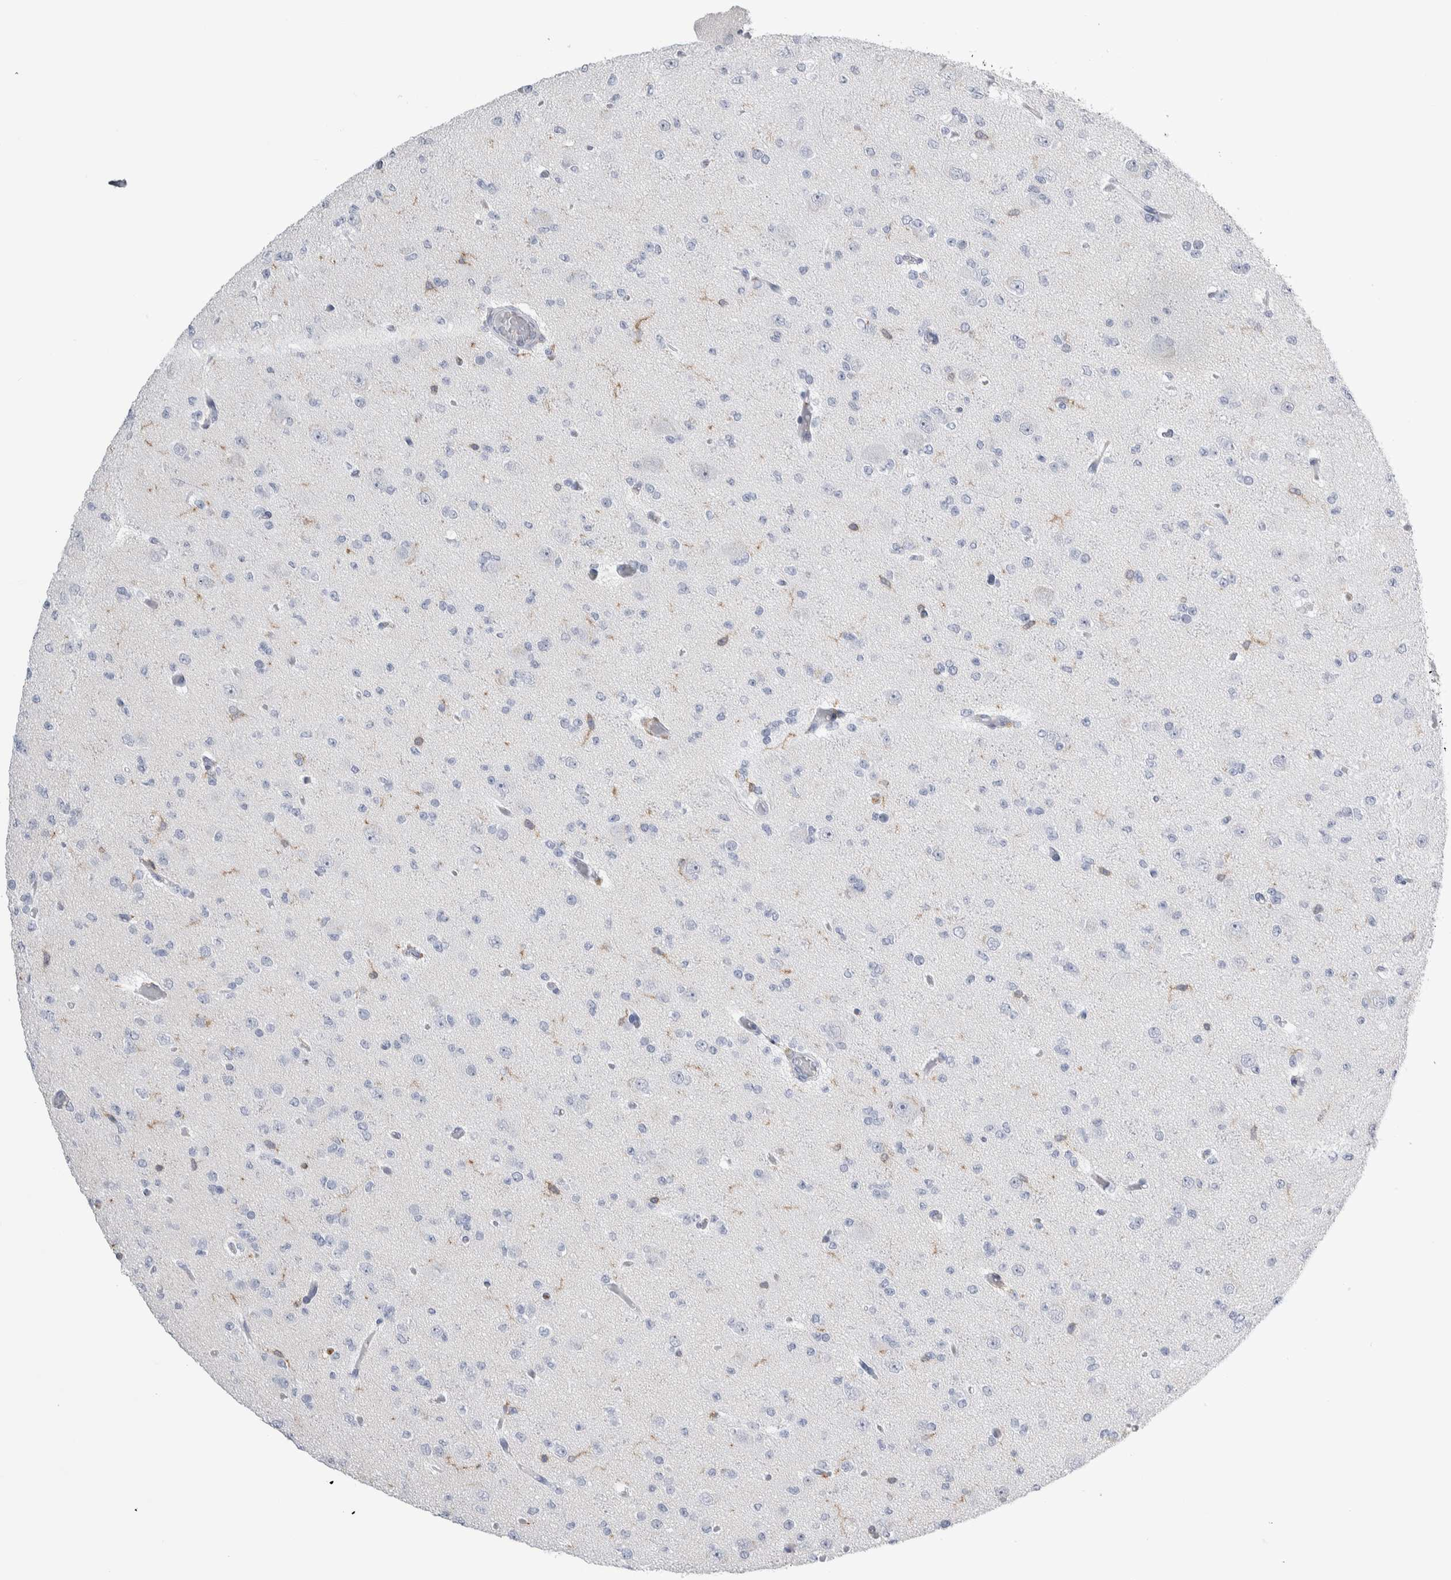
{"staining": {"intensity": "negative", "quantity": "none", "location": "none"}, "tissue": "glioma", "cell_type": "Tumor cells", "image_type": "cancer", "snomed": [{"axis": "morphology", "description": "Glioma, malignant, Low grade"}, {"axis": "topography", "description": "Brain"}], "caption": "Immunohistochemistry histopathology image of human malignant glioma (low-grade) stained for a protein (brown), which demonstrates no staining in tumor cells. (DAB (3,3'-diaminobenzidine) immunohistochemistry (IHC) visualized using brightfield microscopy, high magnification).", "gene": "SKAP2", "patient": {"sex": "female", "age": 22}}